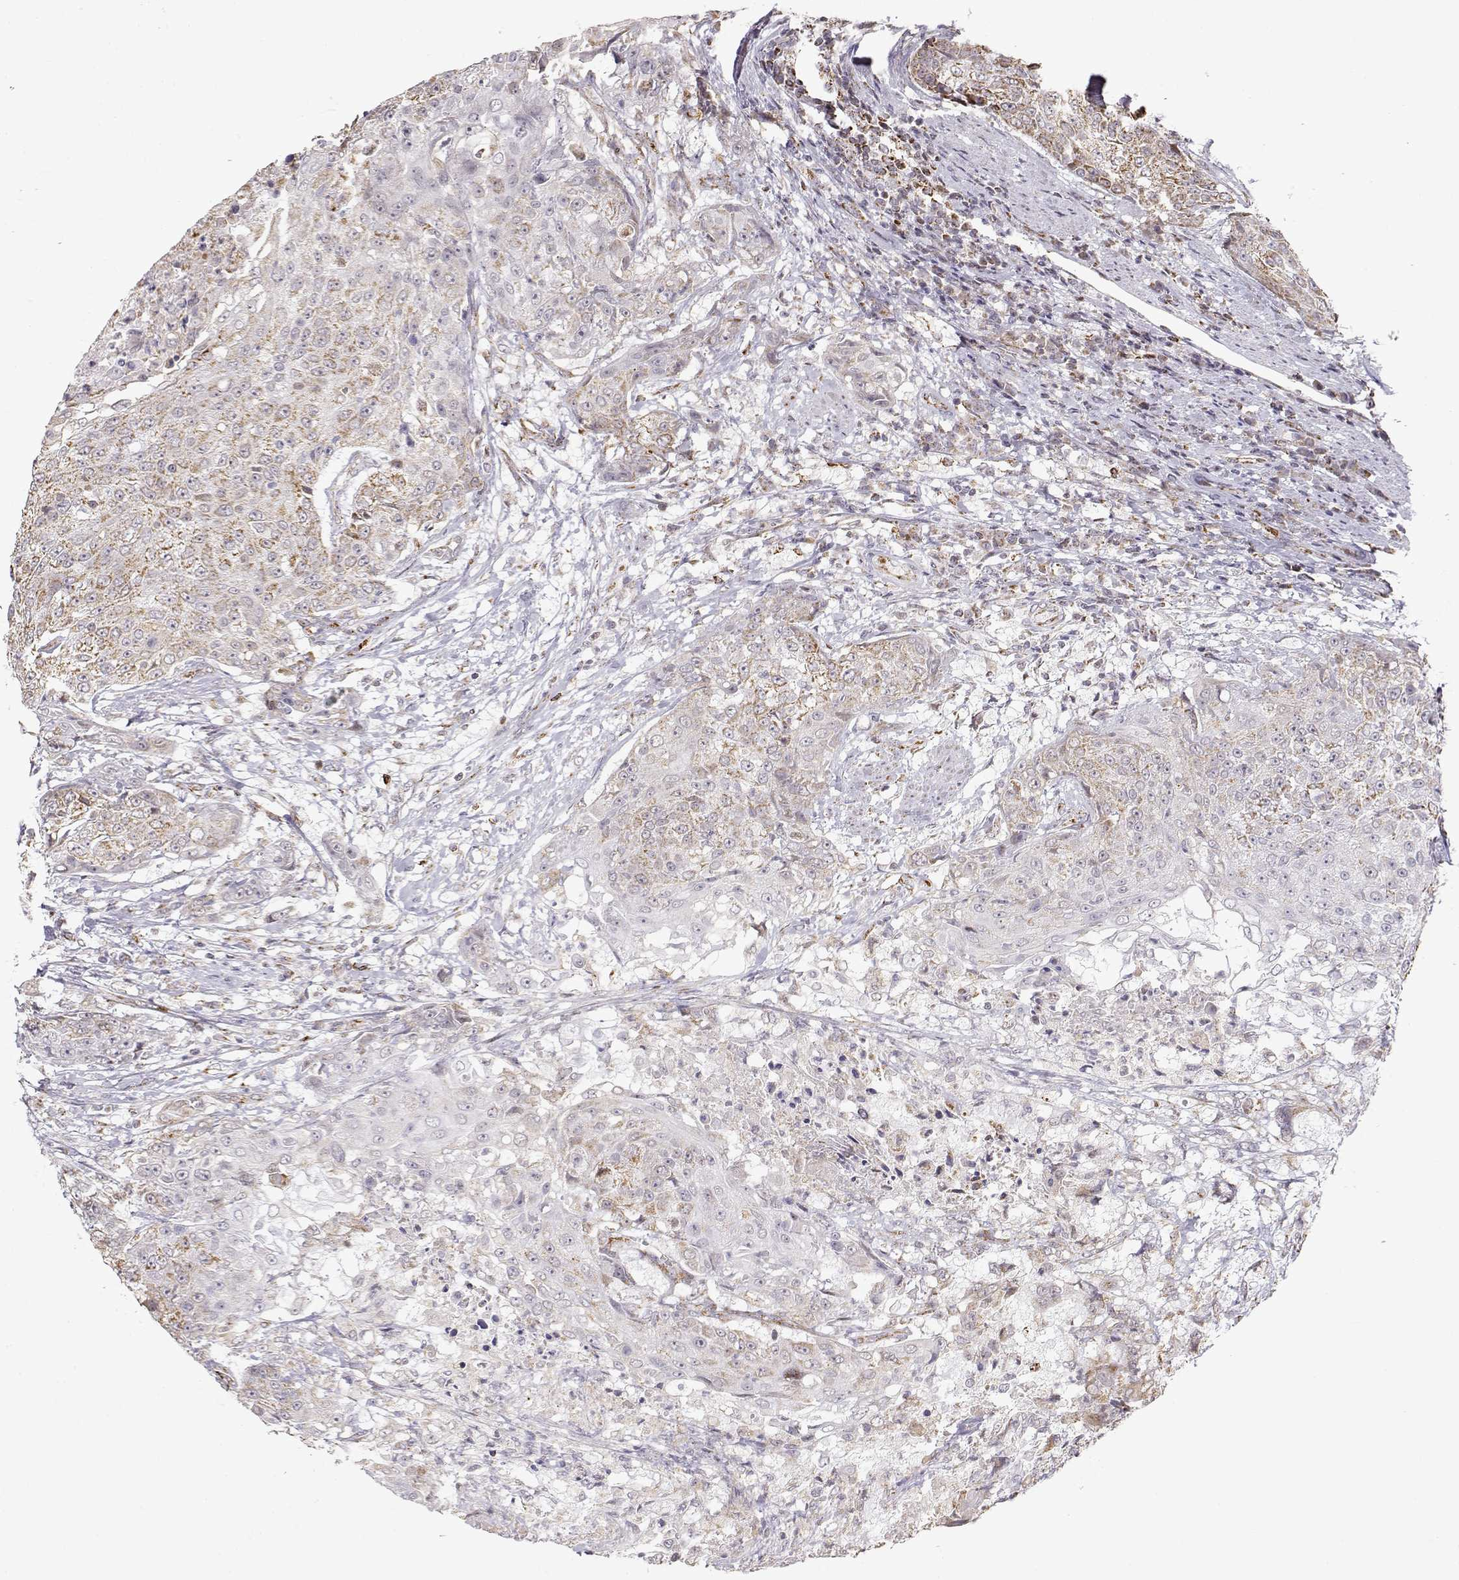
{"staining": {"intensity": "moderate", "quantity": "<25%", "location": "cytoplasmic/membranous"}, "tissue": "urothelial cancer", "cell_type": "Tumor cells", "image_type": "cancer", "snomed": [{"axis": "morphology", "description": "Urothelial carcinoma, High grade"}, {"axis": "topography", "description": "Urinary bladder"}], "caption": "The histopathology image demonstrates a brown stain indicating the presence of a protein in the cytoplasmic/membranous of tumor cells in urothelial cancer. (DAB (3,3'-diaminobenzidine) = brown stain, brightfield microscopy at high magnification).", "gene": "EXOG", "patient": {"sex": "female", "age": 63}}